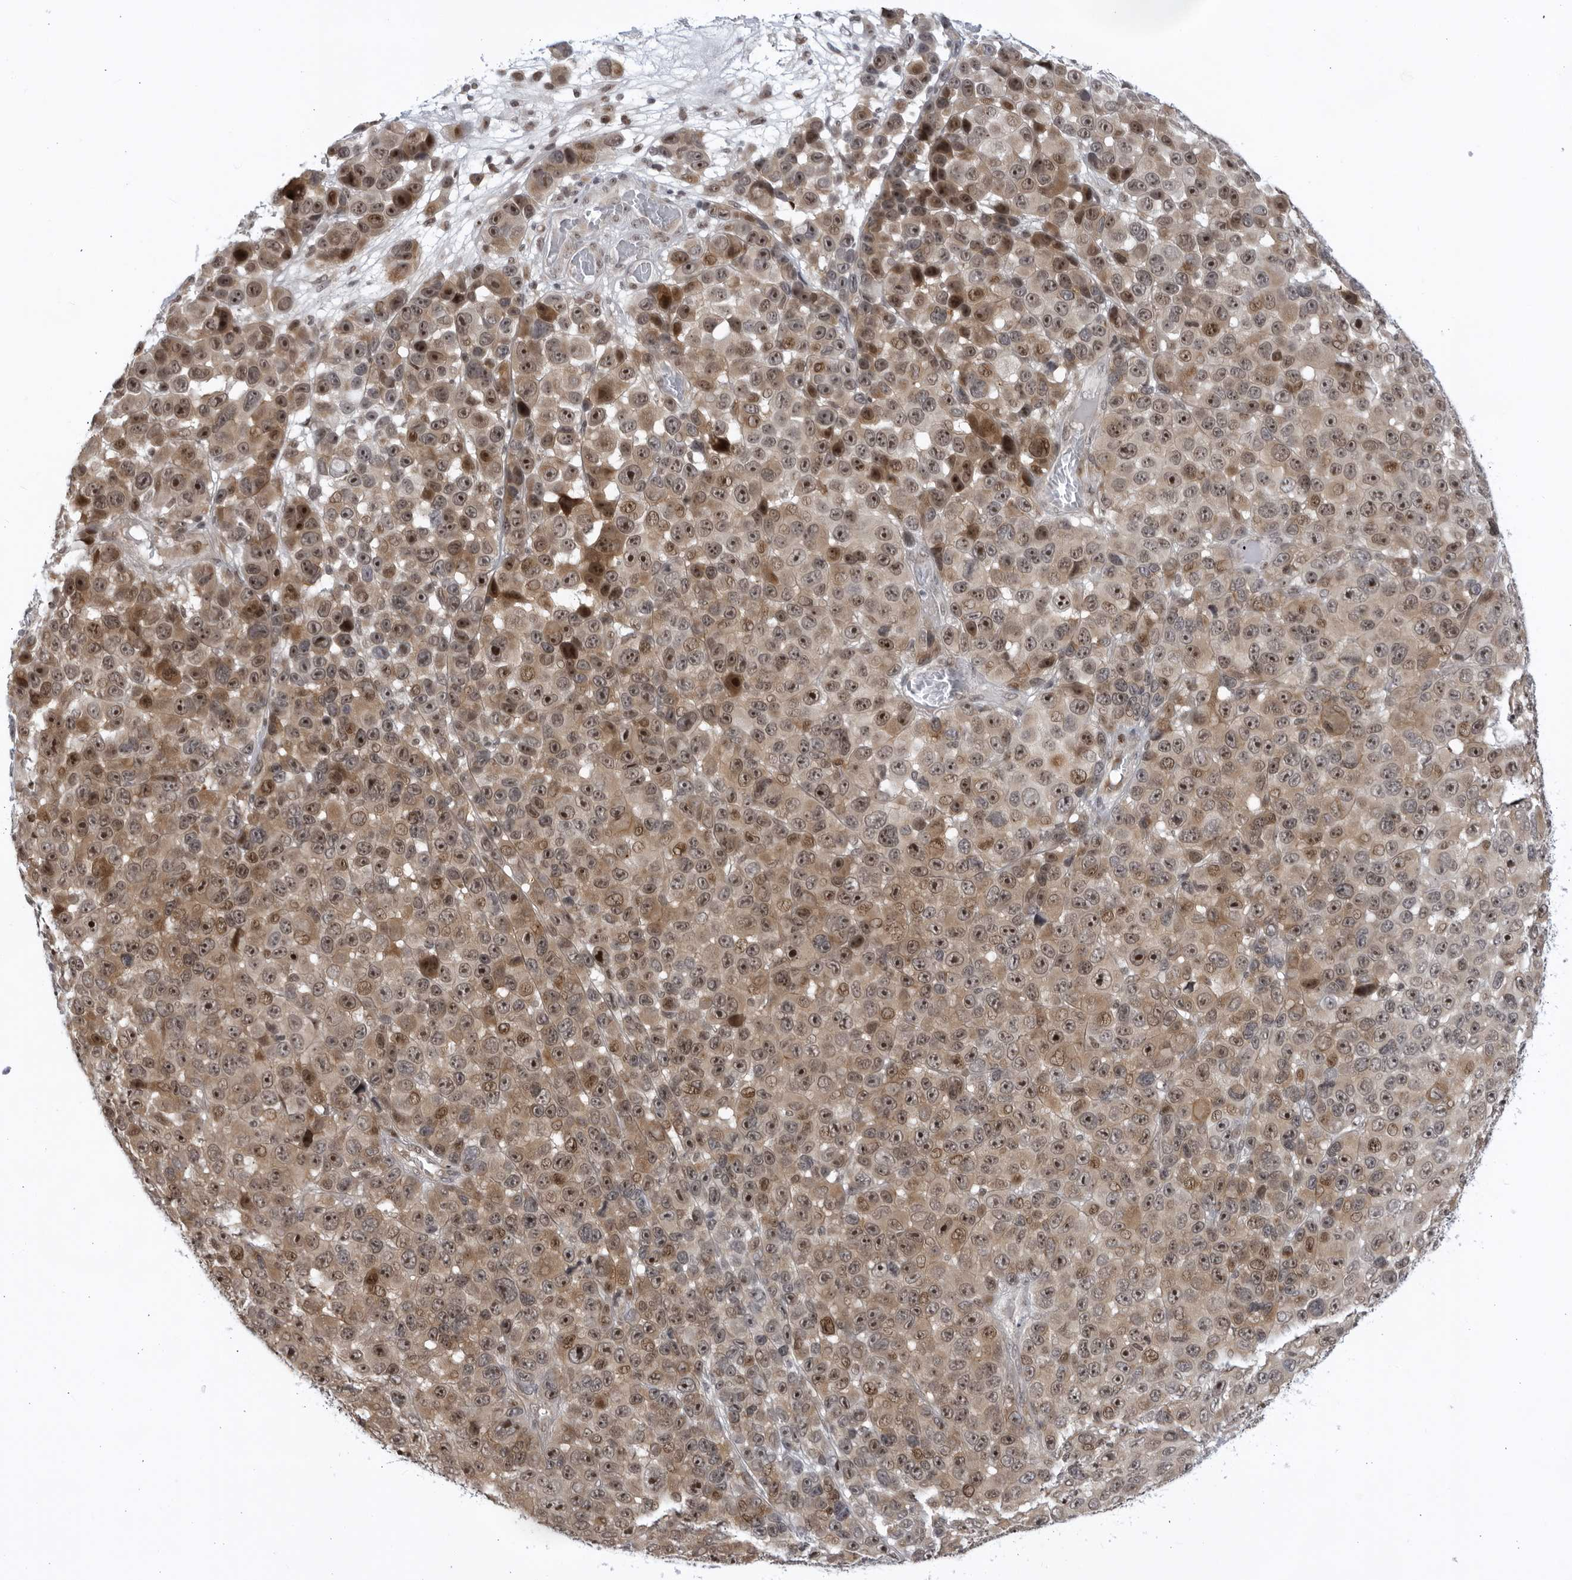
{"staining": {"intensity": "moderate", "quantity": ">75%", "location": "cytoplasmic/membranous,nuclear"}, "tissue": "melanoma", "cell_type": "Tumor cells", "image_type": "cancer", "snomed": [{"axis": "morphology", "description": "Malignant melanoma, NOS"}, {"axis": "topography", "description": "Skin"}], "caption": "High-power microscopy captured an immunohistochemistry (IHC) photomicrograph of melanoma, revealing moderate cytoplasmic/membranous and nuclear expression in approximately >75% of tumor cells. (Brightfield microscopy of DAB IHC at high magnification).", "gene": "ITGB3BP", "patient": {"sex": "male", "age": 53}}